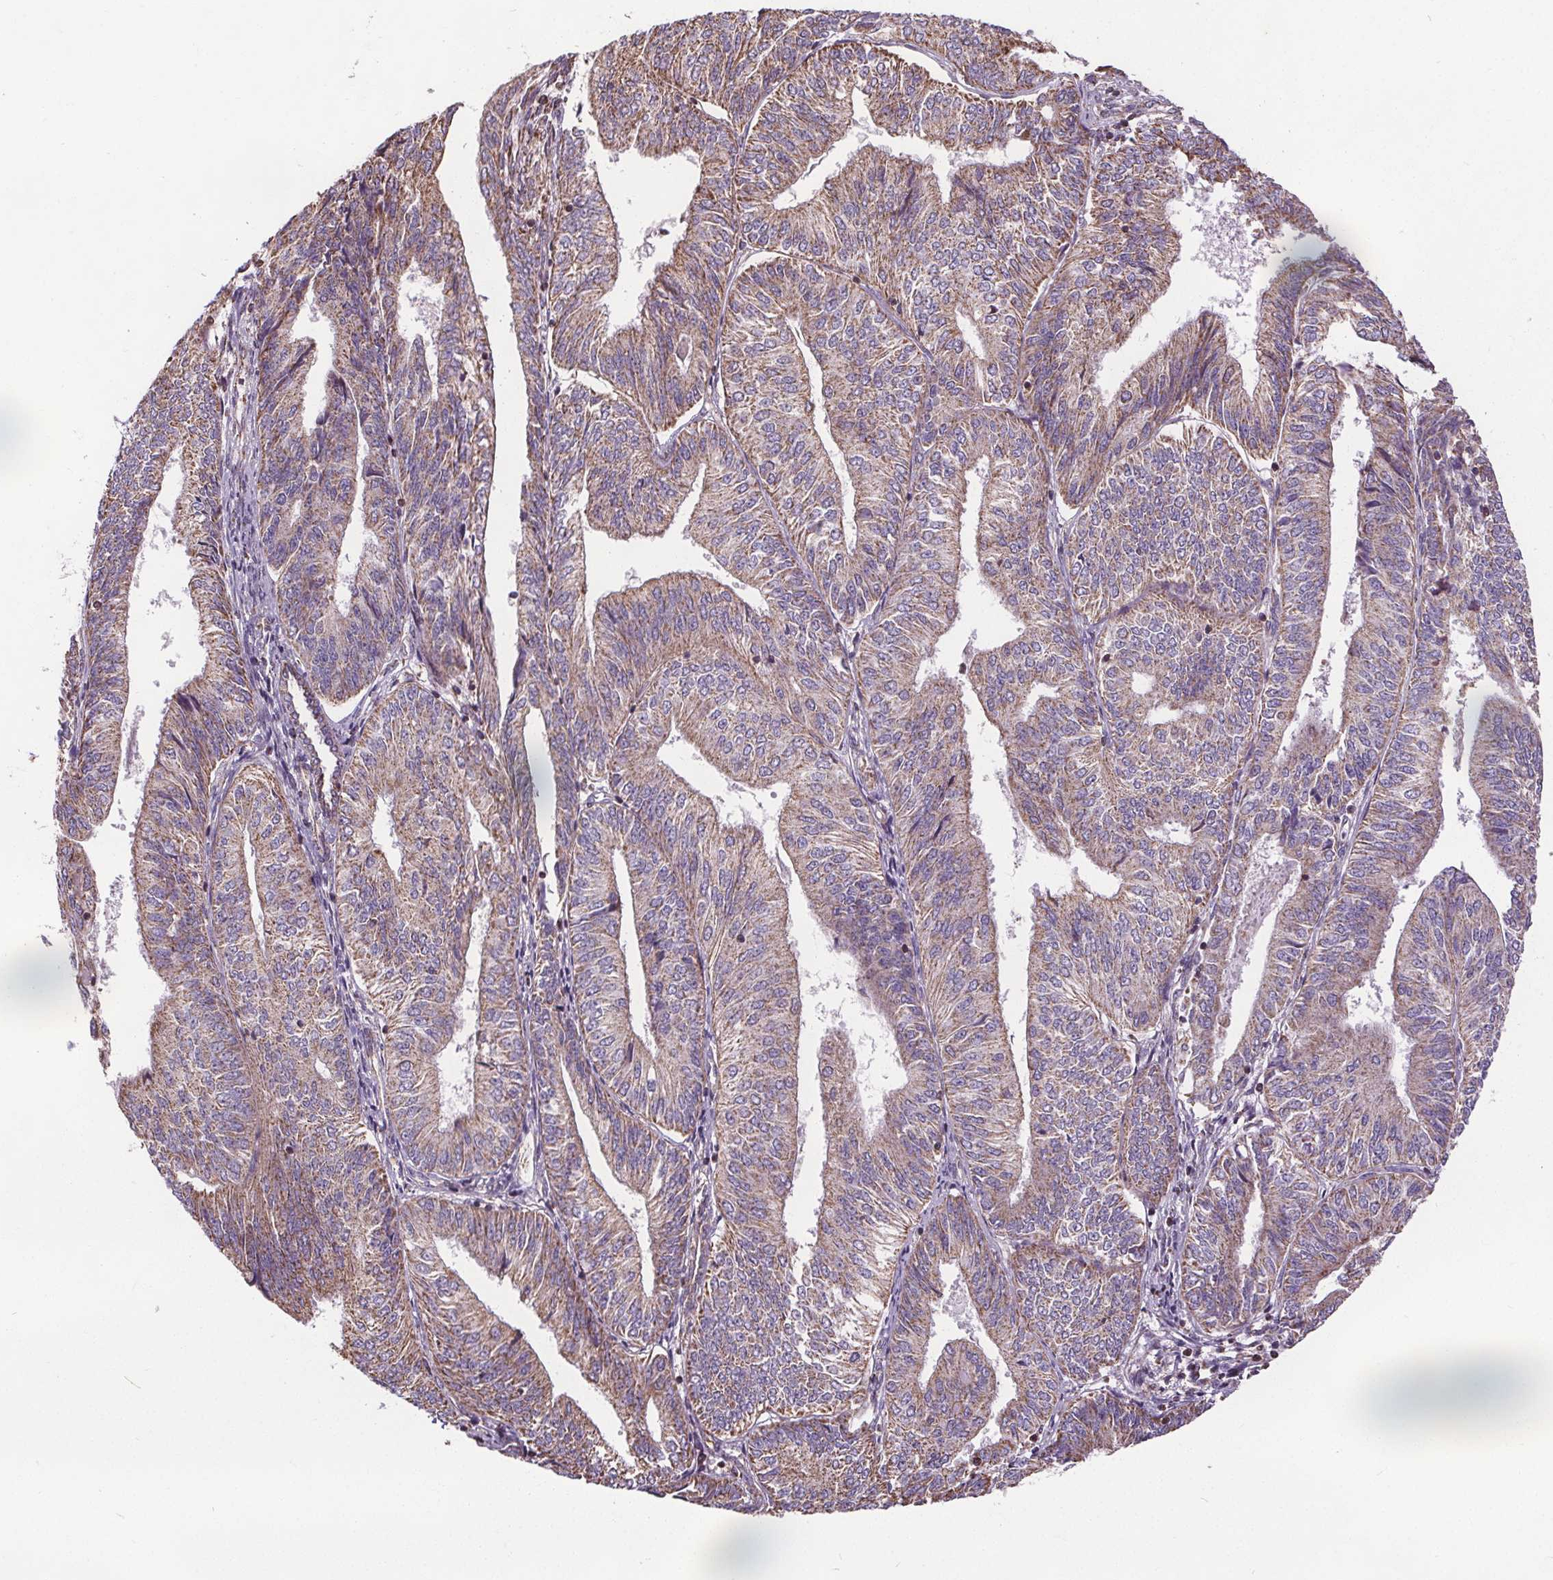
{"staining": {"intensity": "weak", "quantity": ">75%", "location": "cytoplasmic/membranous"}, "tissue": "endometrial cancer", "cell_type": "Tumor cells", "image_type": "cancer", "snomed": [{"axis": "morphology", "description": "Adenocarcinoma, NOS"}, {"axis": "topography", "description": "Endometrium"}], "caption": "Adenocarcinoma (endometrial) tissue demonstrates weak cytoplasmic/membranous positivity in about >75% of tumor cells, visualized by immunohistochemistry. (IHC, brightfield microscopy, high magnification).", "gene": "ZNF548", "patient": {"sex": "female", "age": 58}}